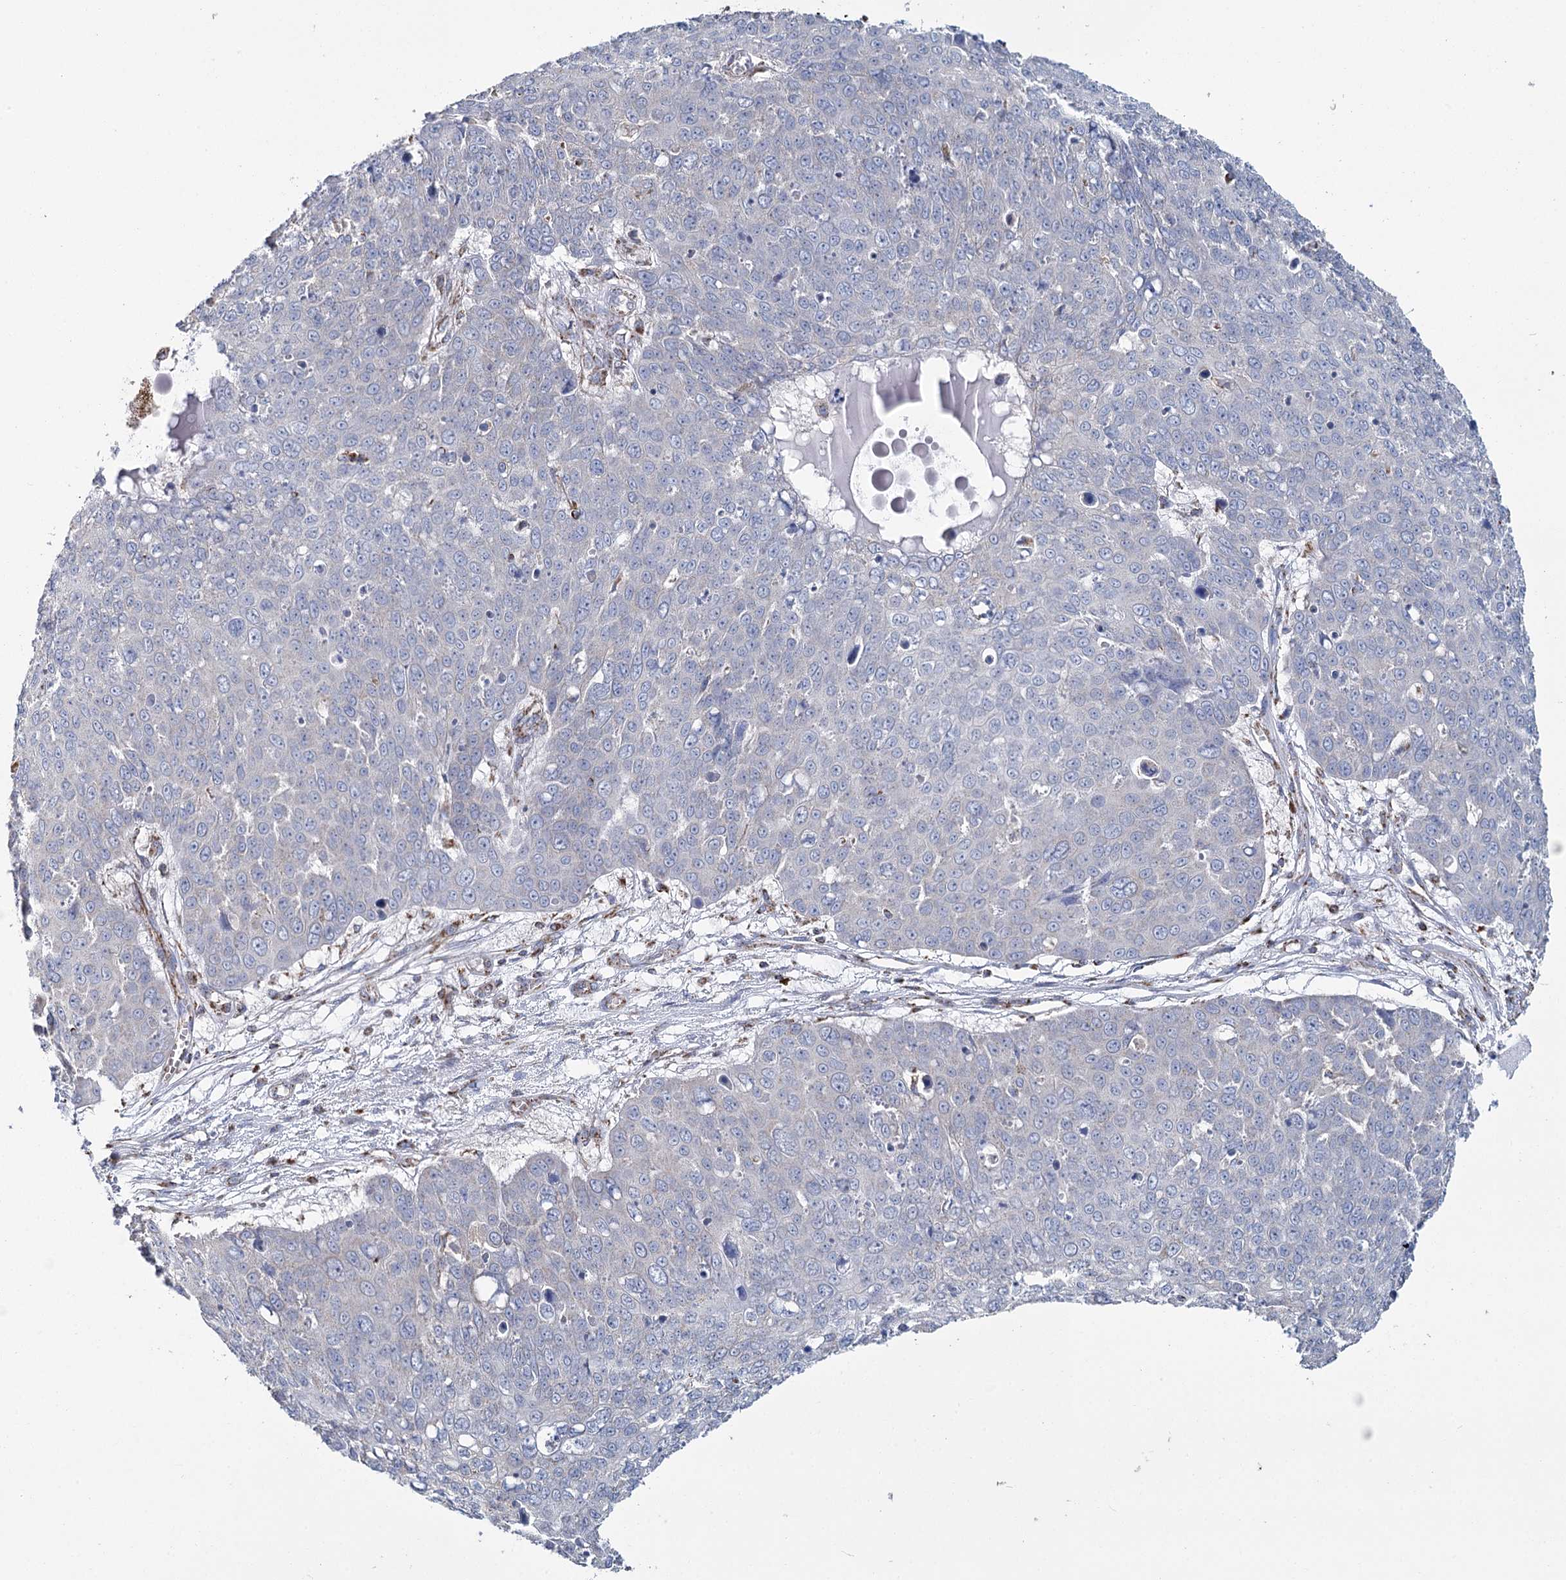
{"staining": {"intensity": "negative", "quantity": "none", "location": "none"}, "tissue": "skin cancer", "cell_type": "Tumor cells", "image_type": "cancer", "snomed": [{"axis": "morphology", "description": "Squamous cell carcinoma, NOS"}, {"axis": "topography", "description": "Skin"}], "caption": "The histopathology image shows no staining of tumor cells in squamous cell carcinoma (skin). (DAB (3,3'-diaminobenzidine) immunohistochemistry with hematoxylin counter stain).", "gene": "MRPL44", "patient": {"sex": "male", "age": 71}}